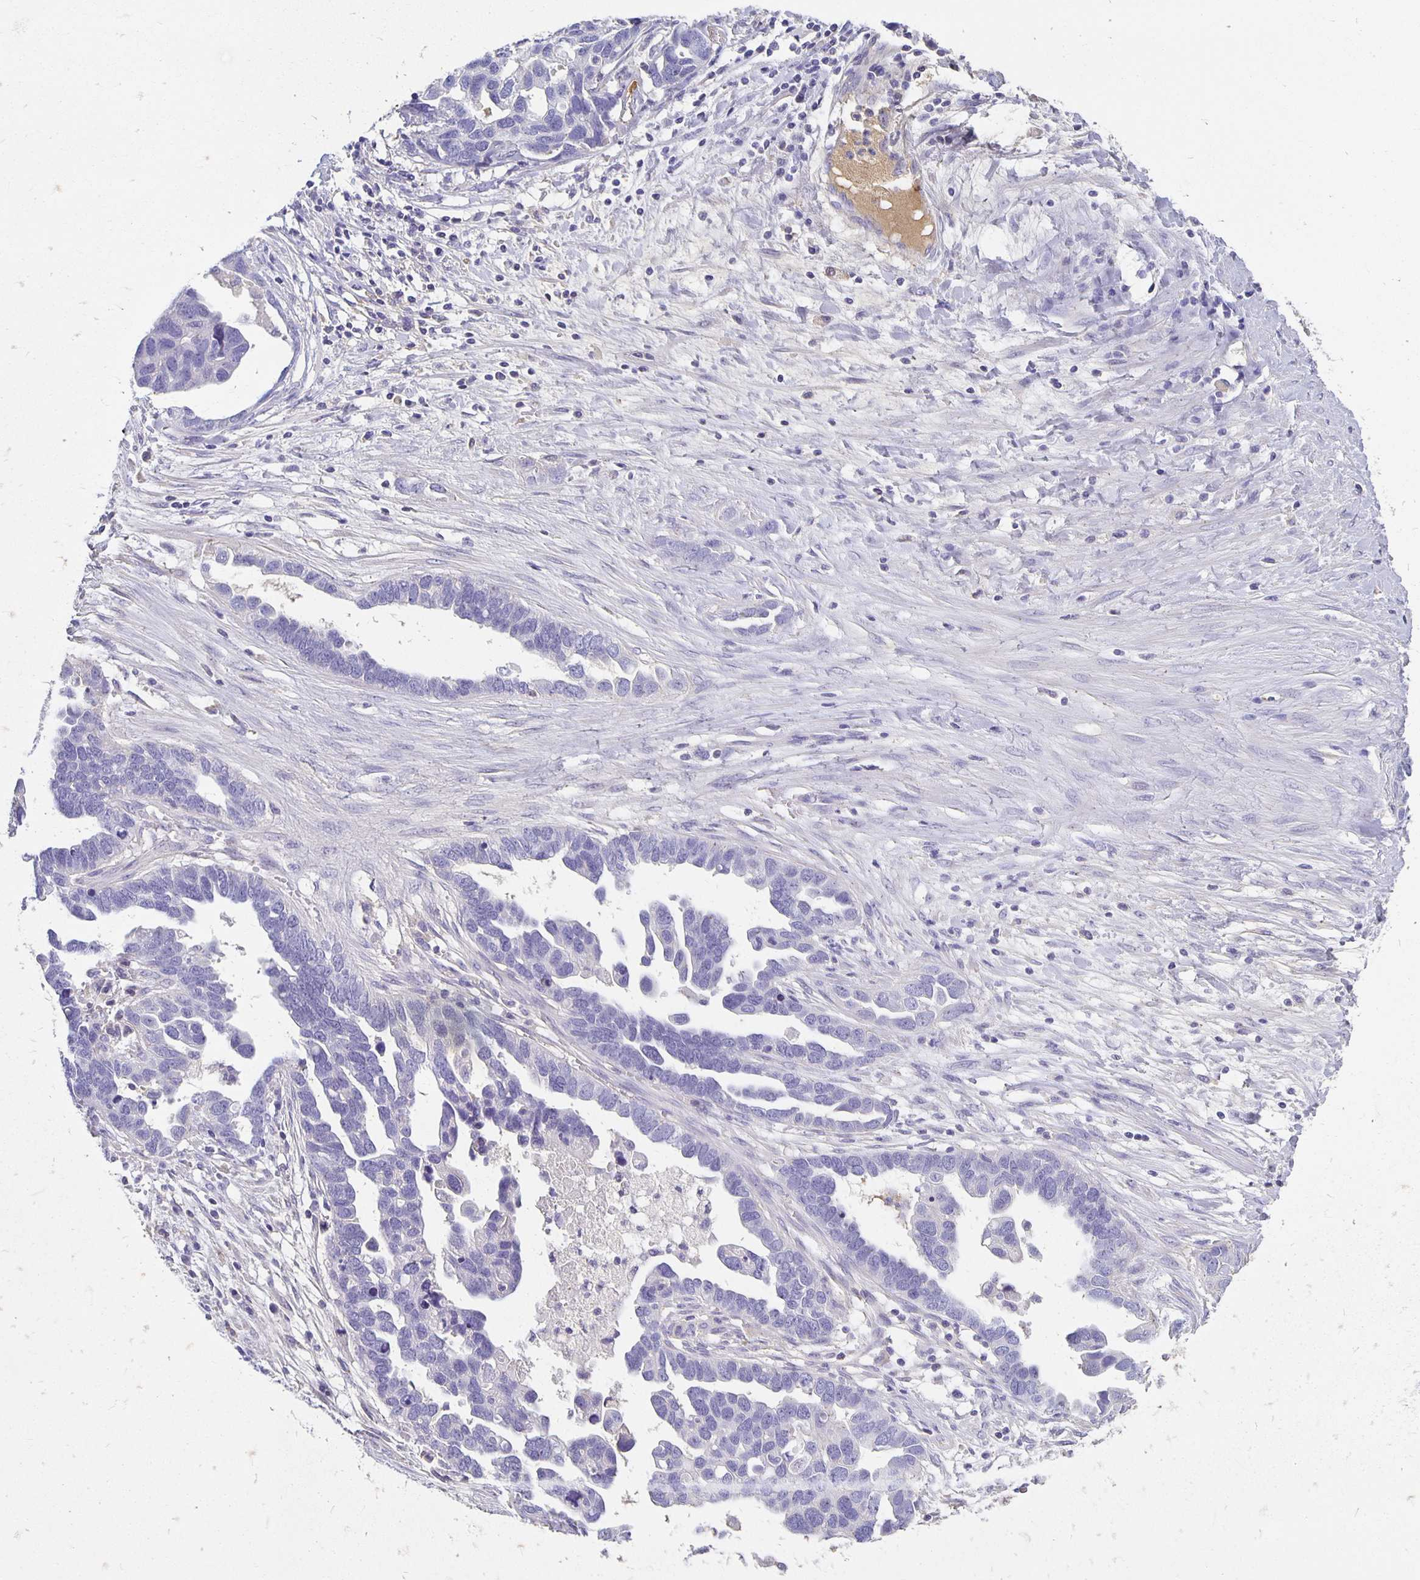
{"staining": {"intensity": "negative", "quantity": "none", "location": "none"}, "tissue": "ovarian cancer", "cell_type": "Tumor cells", "image_type": "cancer", "snomed": [{"axis": "morphology", "description": "Cystadenocarcinoma, serous, NOS"}, {"axis": "topography", "description": "Ovary"}], "caption": "A histopathology image of human ovarian serous cystadenocarcinoma is negative for staining in tumor cells.", "gene": "APOB", "patient": {"sex": "female", "age": 54}}